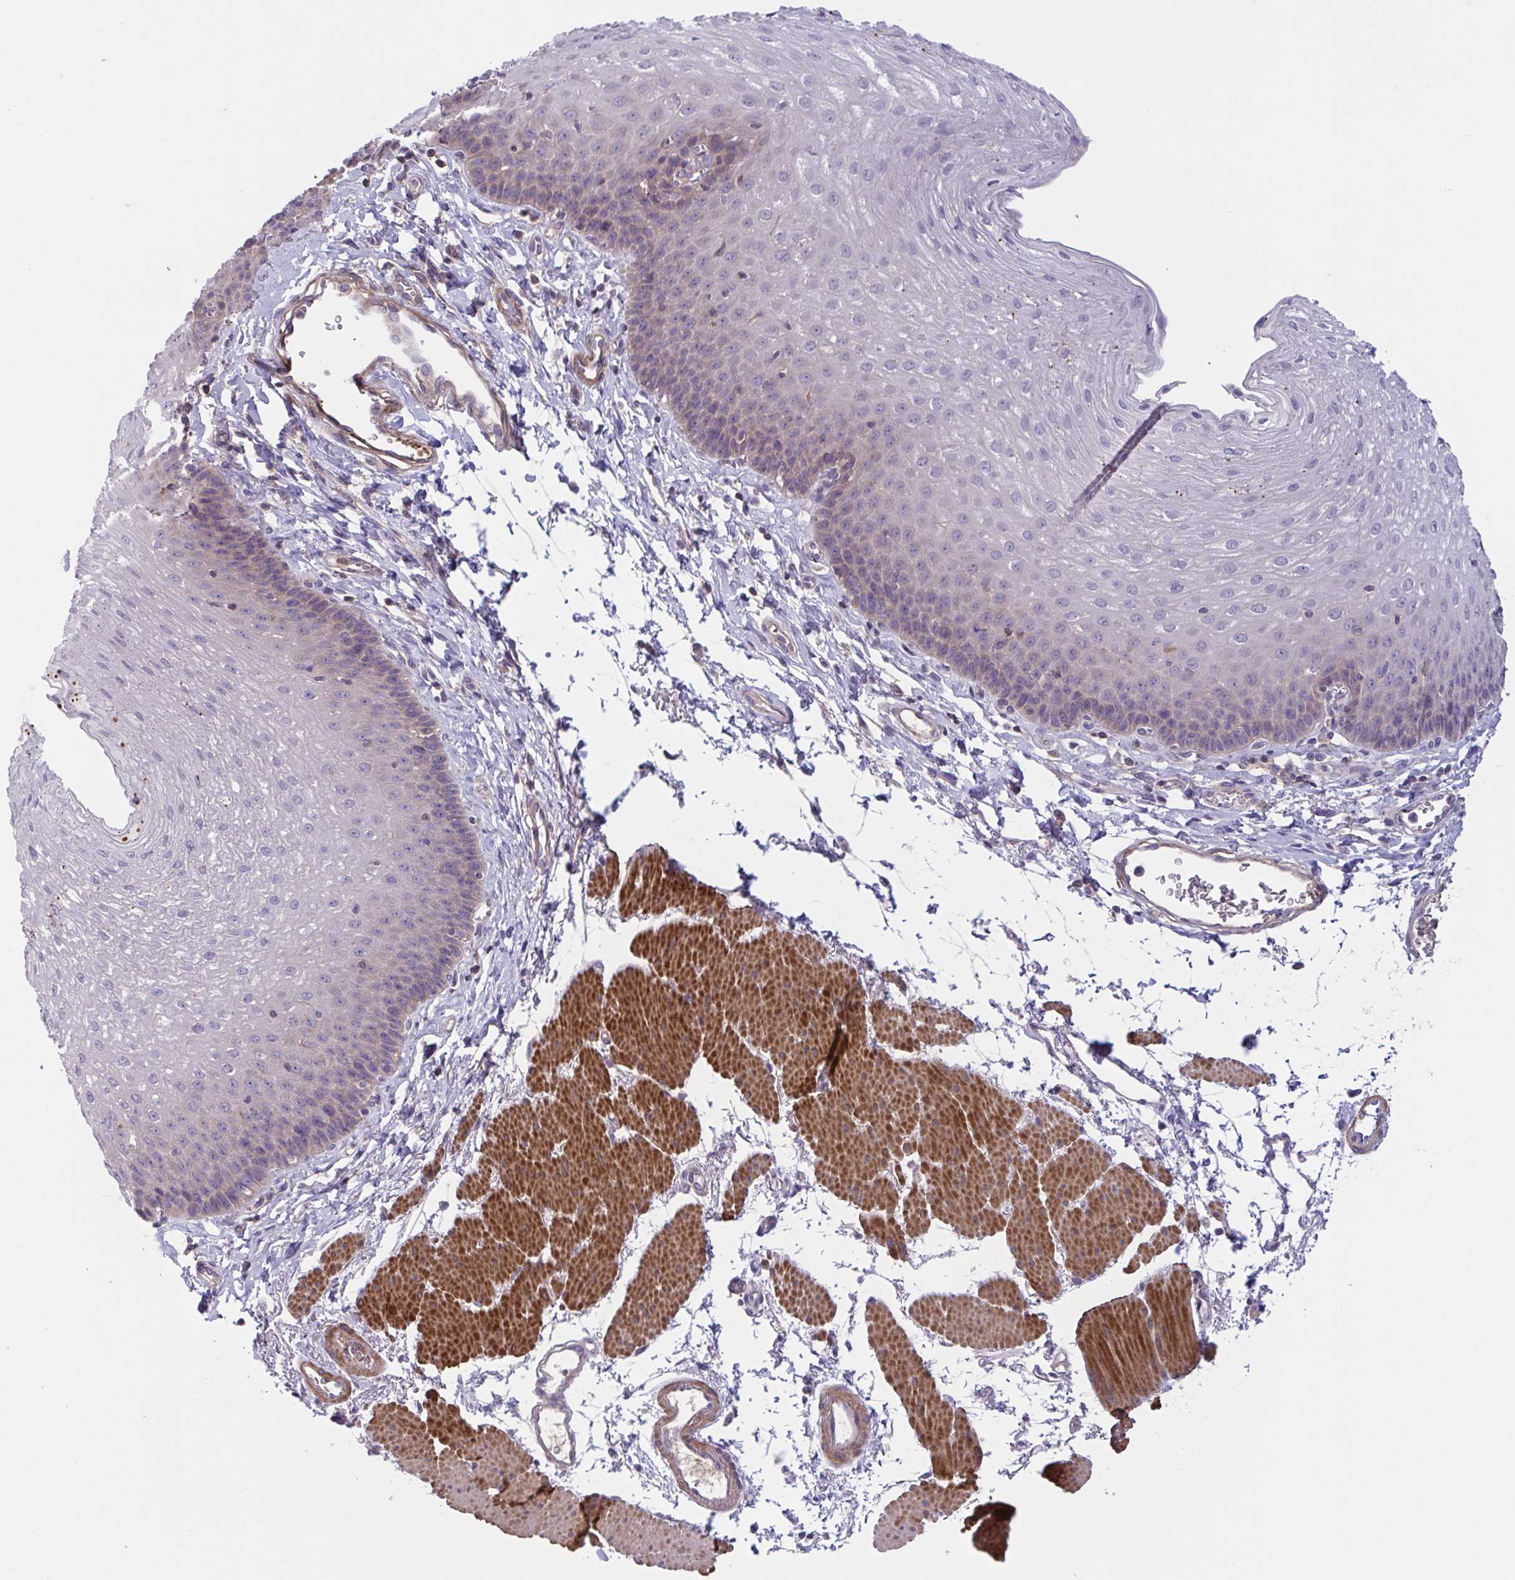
{"staining": {"intensity": "weak", "quantity": "<25%", "location": "cytoplasmic/membranous"}, "tissue": "esophagus", "cell_type": "Squamous epithelial cells", "image_type": "normal", "snomed": [{"axis": "morphology", "description": "Normal tissue, NOS"}, {"axis": "topography", "description": "Esophagus"}], "caption": "IHC image of benign human esophagus stained for a protein (brown), which exhibits no expression in squamous epithelial cells.", "gene": "WNT9B", "patient": {"sex": "female", "age": 81}}